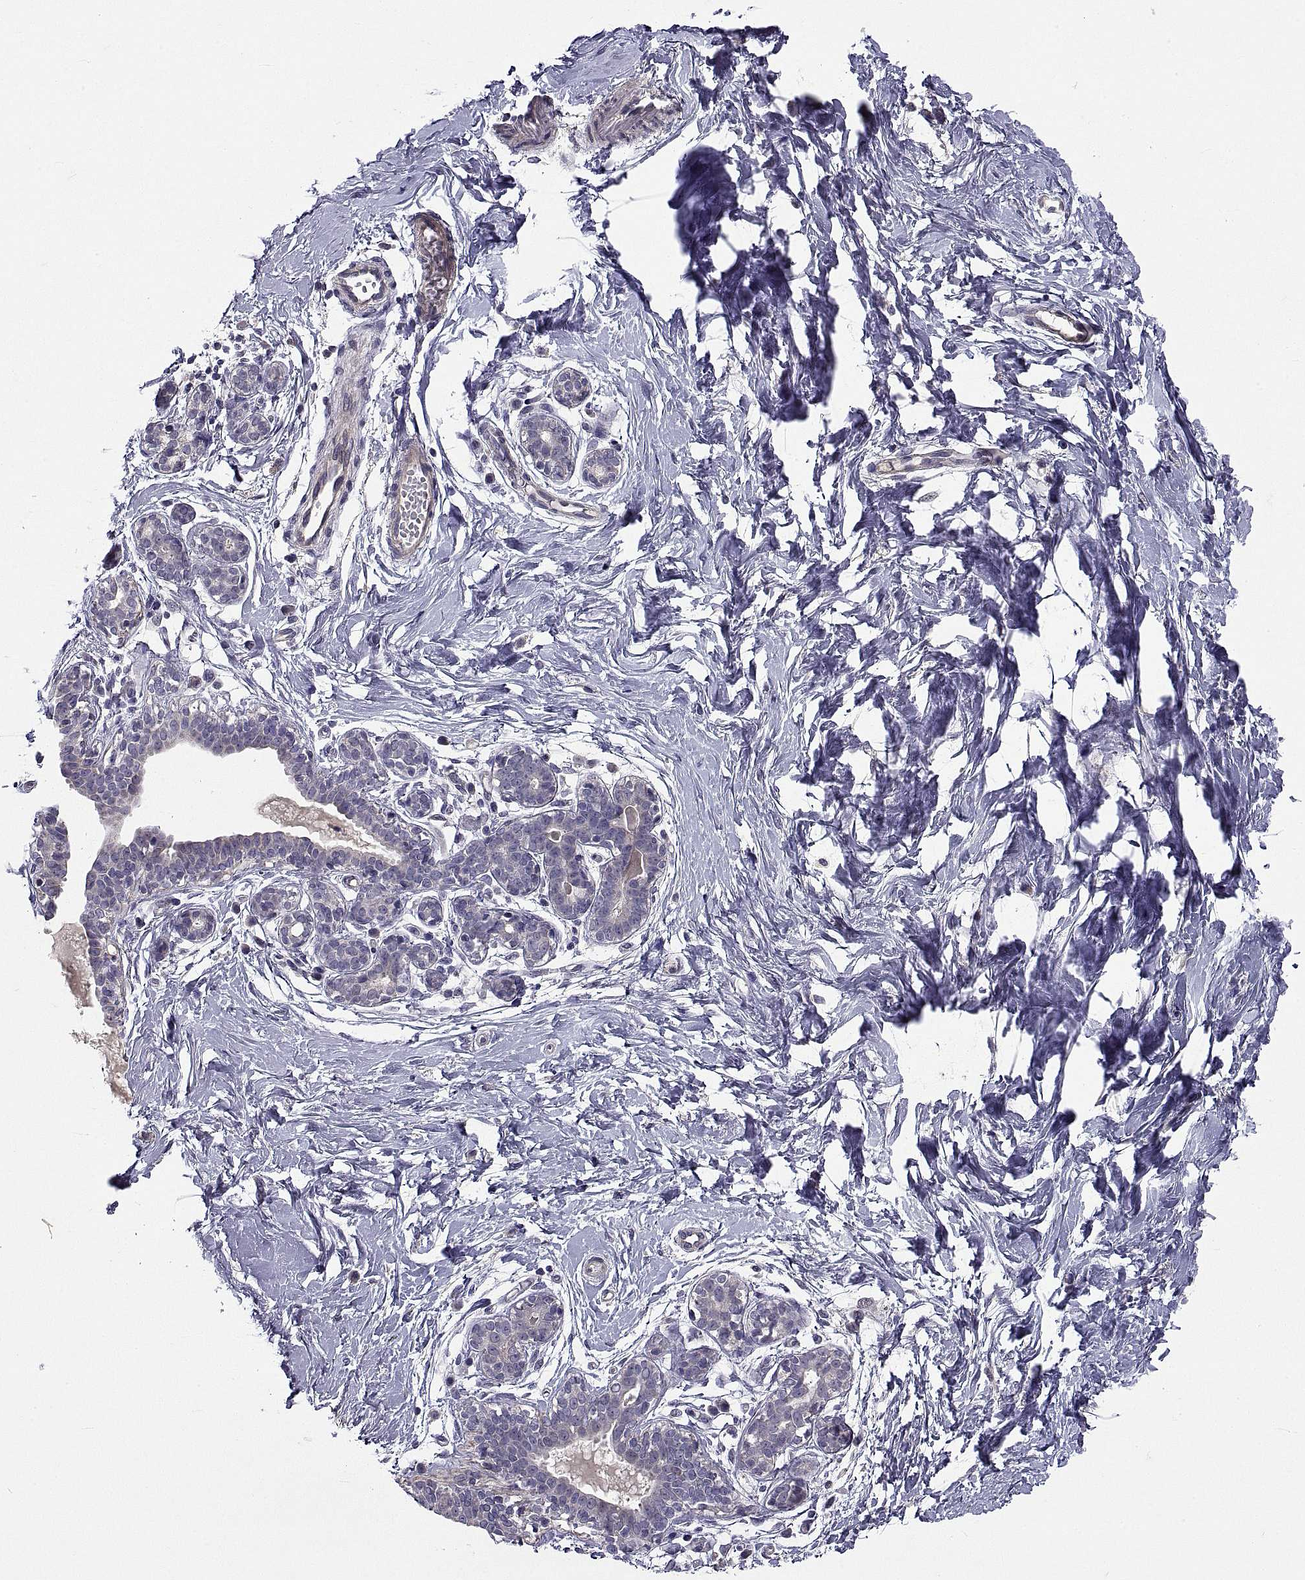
{"staining": {"intensity": "negative", "quantity": "none", "location": "none"}, "tissue": "breast", "cell_type": "Adipocytes", "image_type": "normal", "snomed": [{"axis": "morphology", "description": "Normal tissue, NOS"}, {"axis": "topography", "description": "Breast"}], "caption": "IHC micrograph of unremarkable breast: human breast stained with DAB (3,3'-diaminobenzidine) reveals no significant protein positivity in adipocytes.", "gene": "NPTX2", "patient": {"sex": "female", "age": 37}}